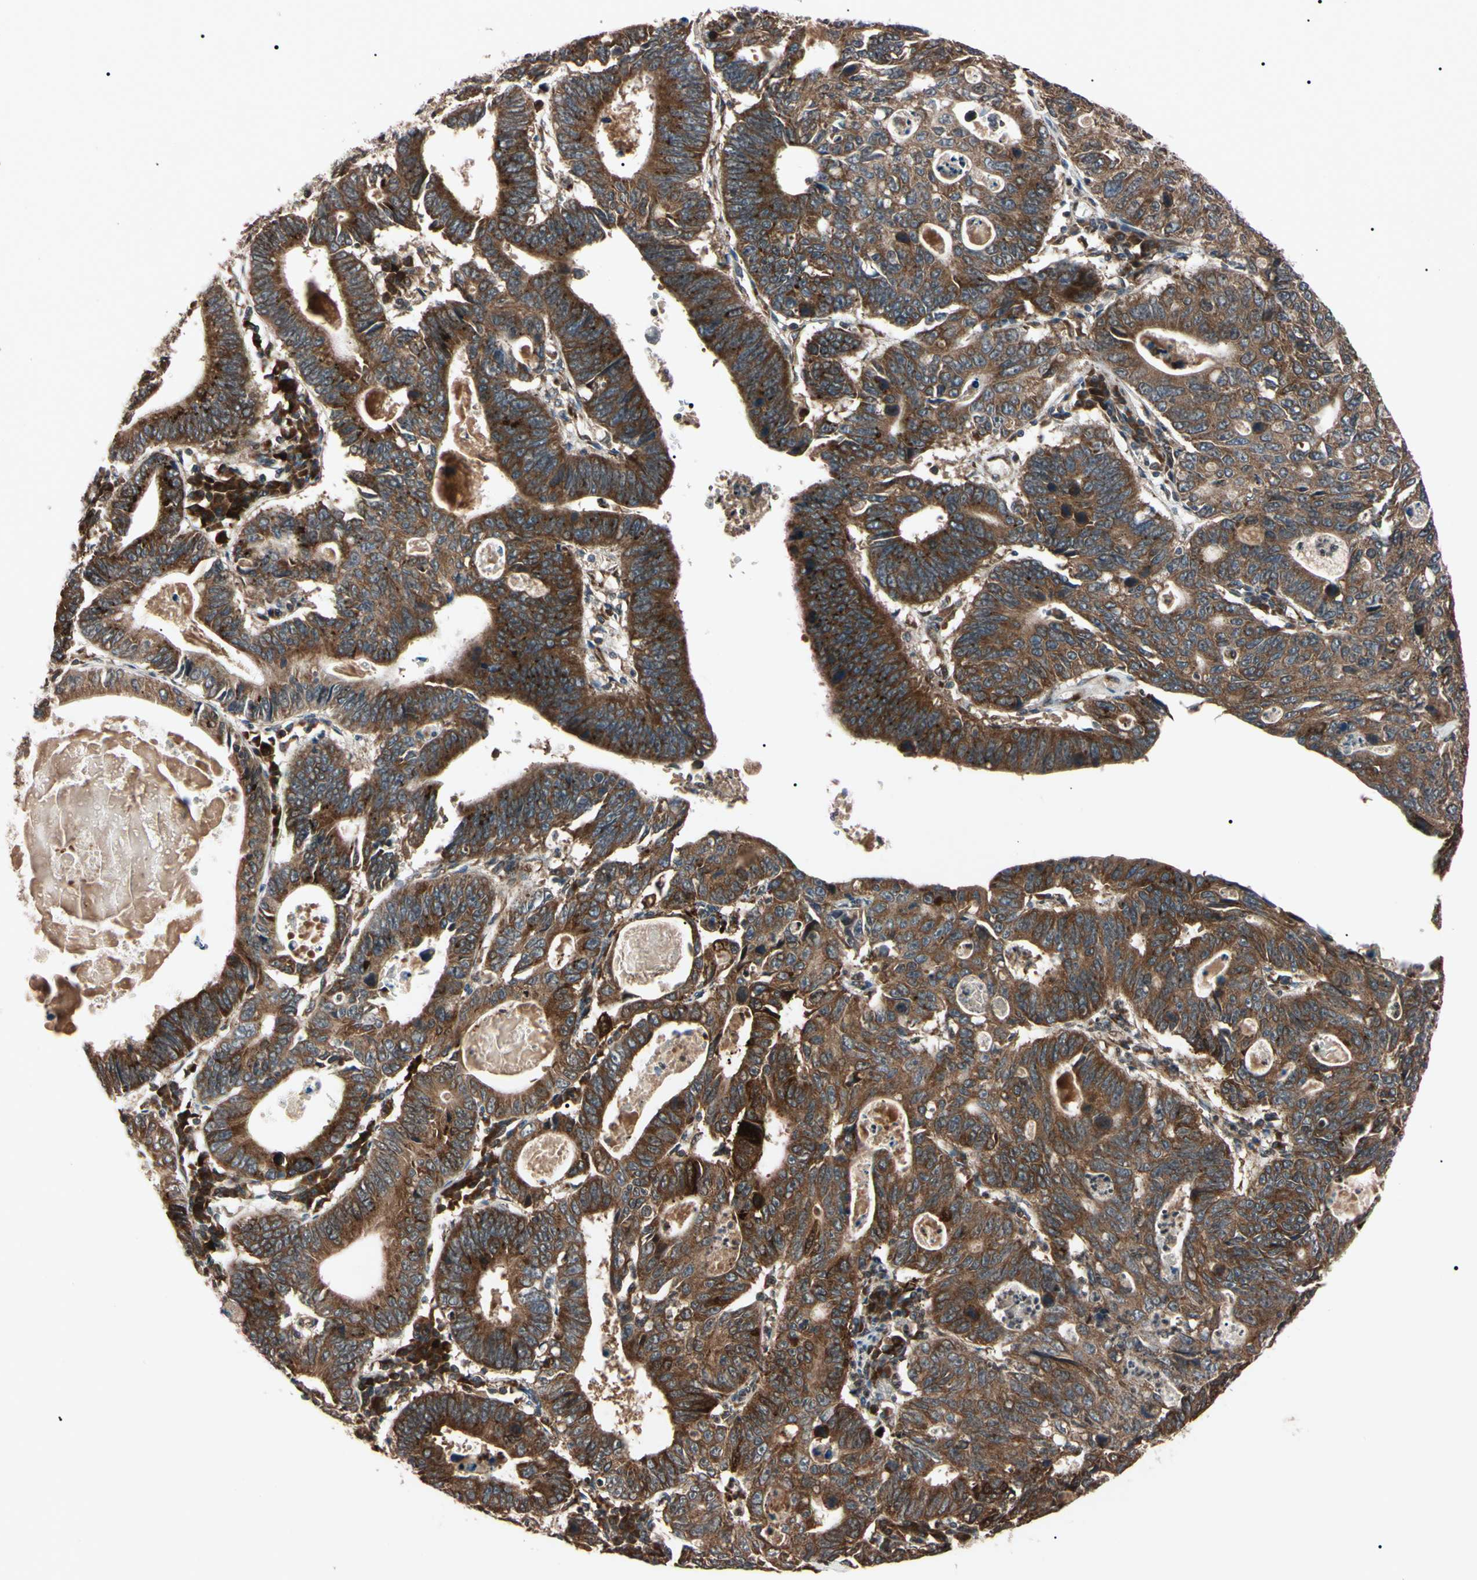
{"staining": {"intensity": "strong", "quantity": ">75%", "location": "cytoplasmic/membranous"}, "tissue": "stomach cancer", "cell_type": "Tumor cells", "image_type": "cancer", "snomed": [{"axis": "morphology", "description": "Adenocarcinoma, NOS"}, {"axis": "topography", "description": "Stomach"}], "caption": "Protein staining displays strong cytoplasmic/membranous staining in approximately >75% of tumor cells in adenocarcinoma (stomach).", "gene": "GUCY1B1", "patient": {"sex": "male", "age": 59}}